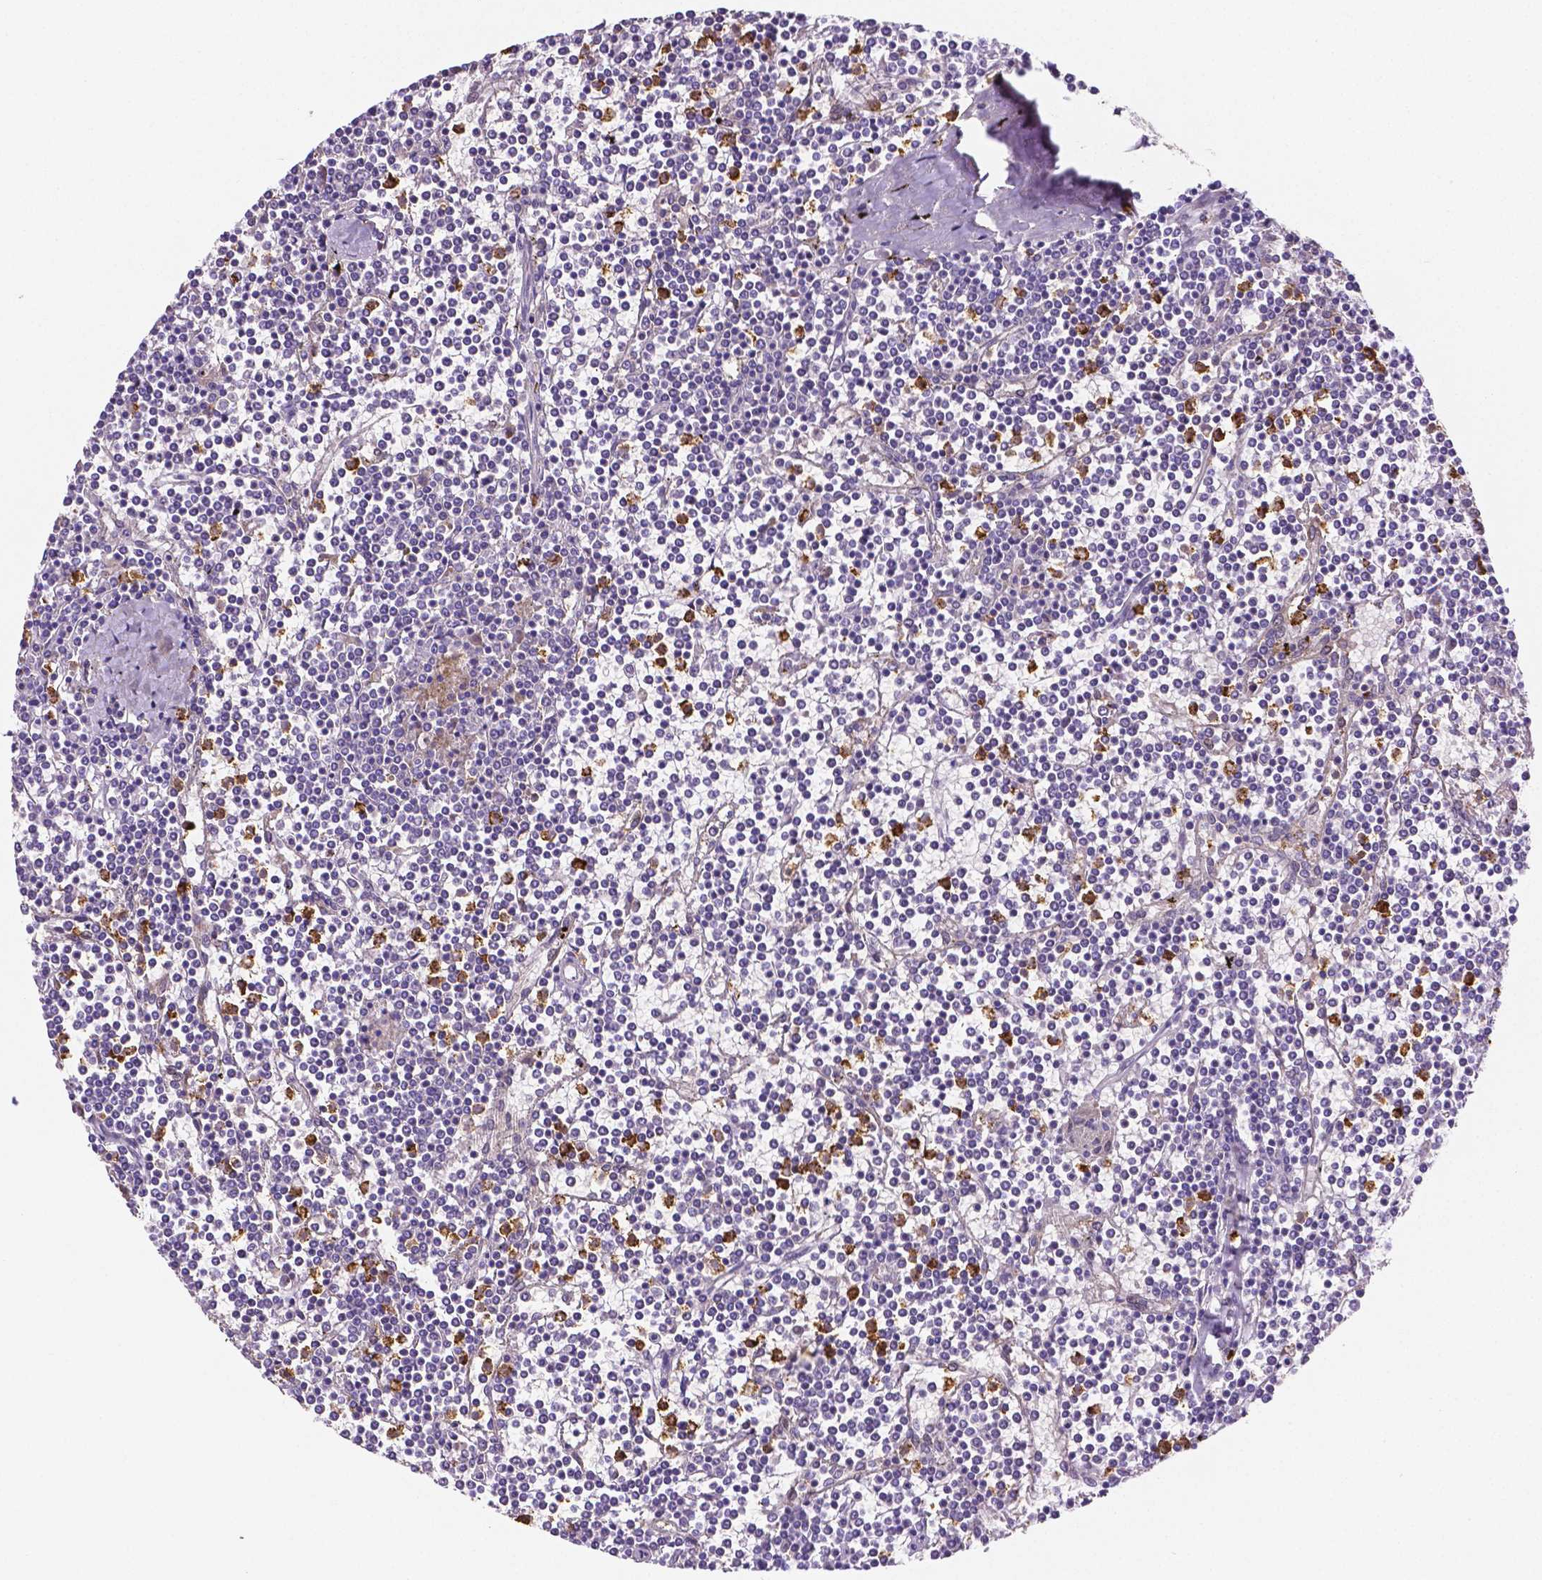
{"staining": {"intensity": "negative", "quantity": "none", "location": "none"}, "tissue": "lymphoma", "cell_type": "Tumor cells", "image_type": "cancer", "snomed": [{"axis": "morphology", "description": "Malignant lymphoma, non-Hodgkin's type, Low grade"}, {"axis": "topography", "description": "Spleen"}], "caption": "Low-grade malignant lymphoma, non-Hodgkin's type was stained to show a protein in brown. There is no significant positivity in tumor cells.", "gene": "MMP9", "patient": {"sex": "female", "age": 19}}